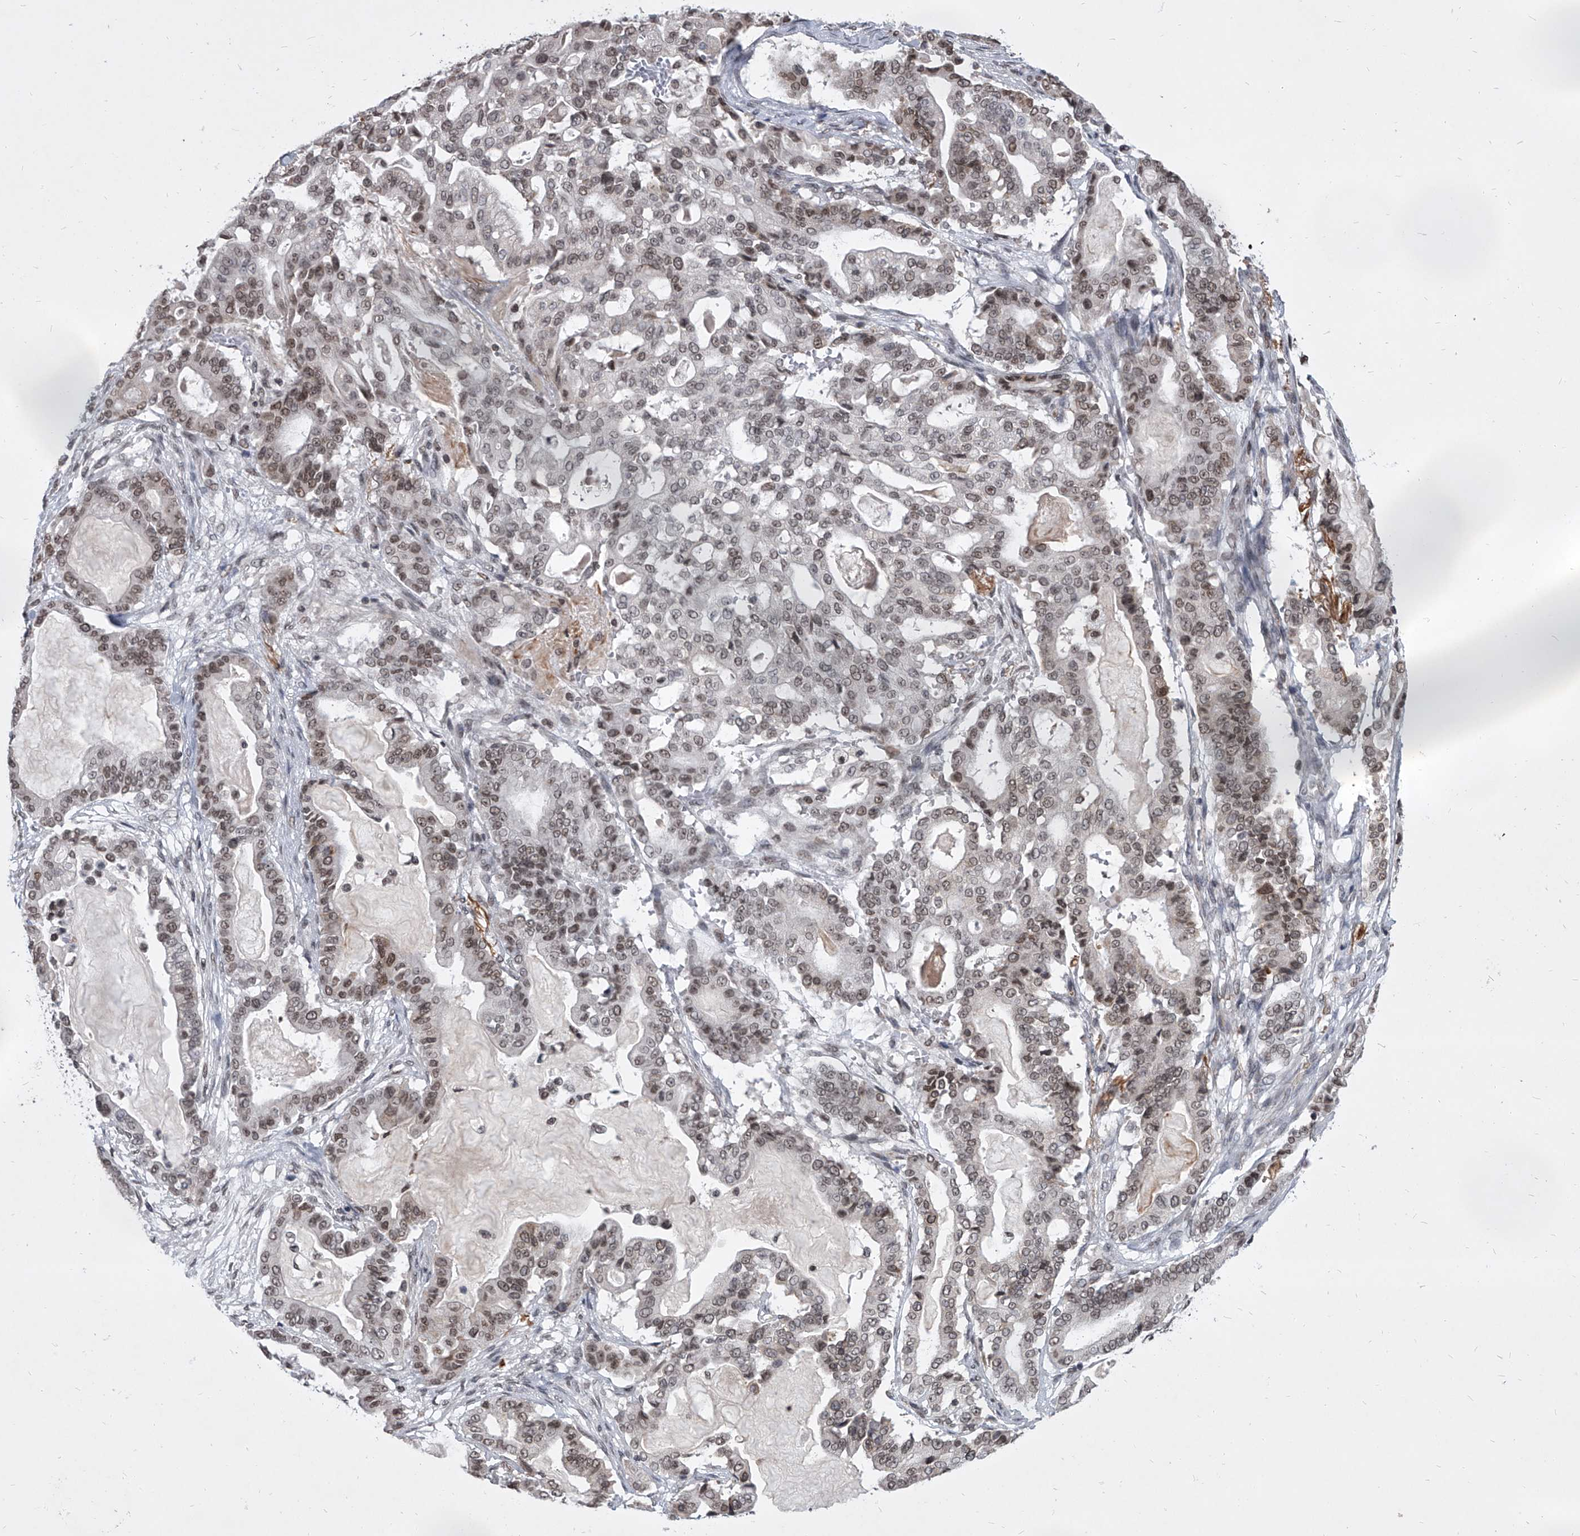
{"staining": {"intensity": "moderate", "quantity": ">75%", "location": "nuclear"}, "tissue": "pancreatic cancer", "cell_type": "Tumor cells", "image_type": "cancer", "snomed": [{"axis": "morphology", "description": "Adenocarcinoma, NOS"}, {"axis": "topography", "description": "Pancreas"}], "caption": "The histopathology image exhibits immunohistochemical staining of adenocarcinoma (pancreatic). There is moderate nuclear expression is appreciated in about >75% of tumor cells.", "gene": "PPIL4", "patient": {"sex": "male", "age": 63}}